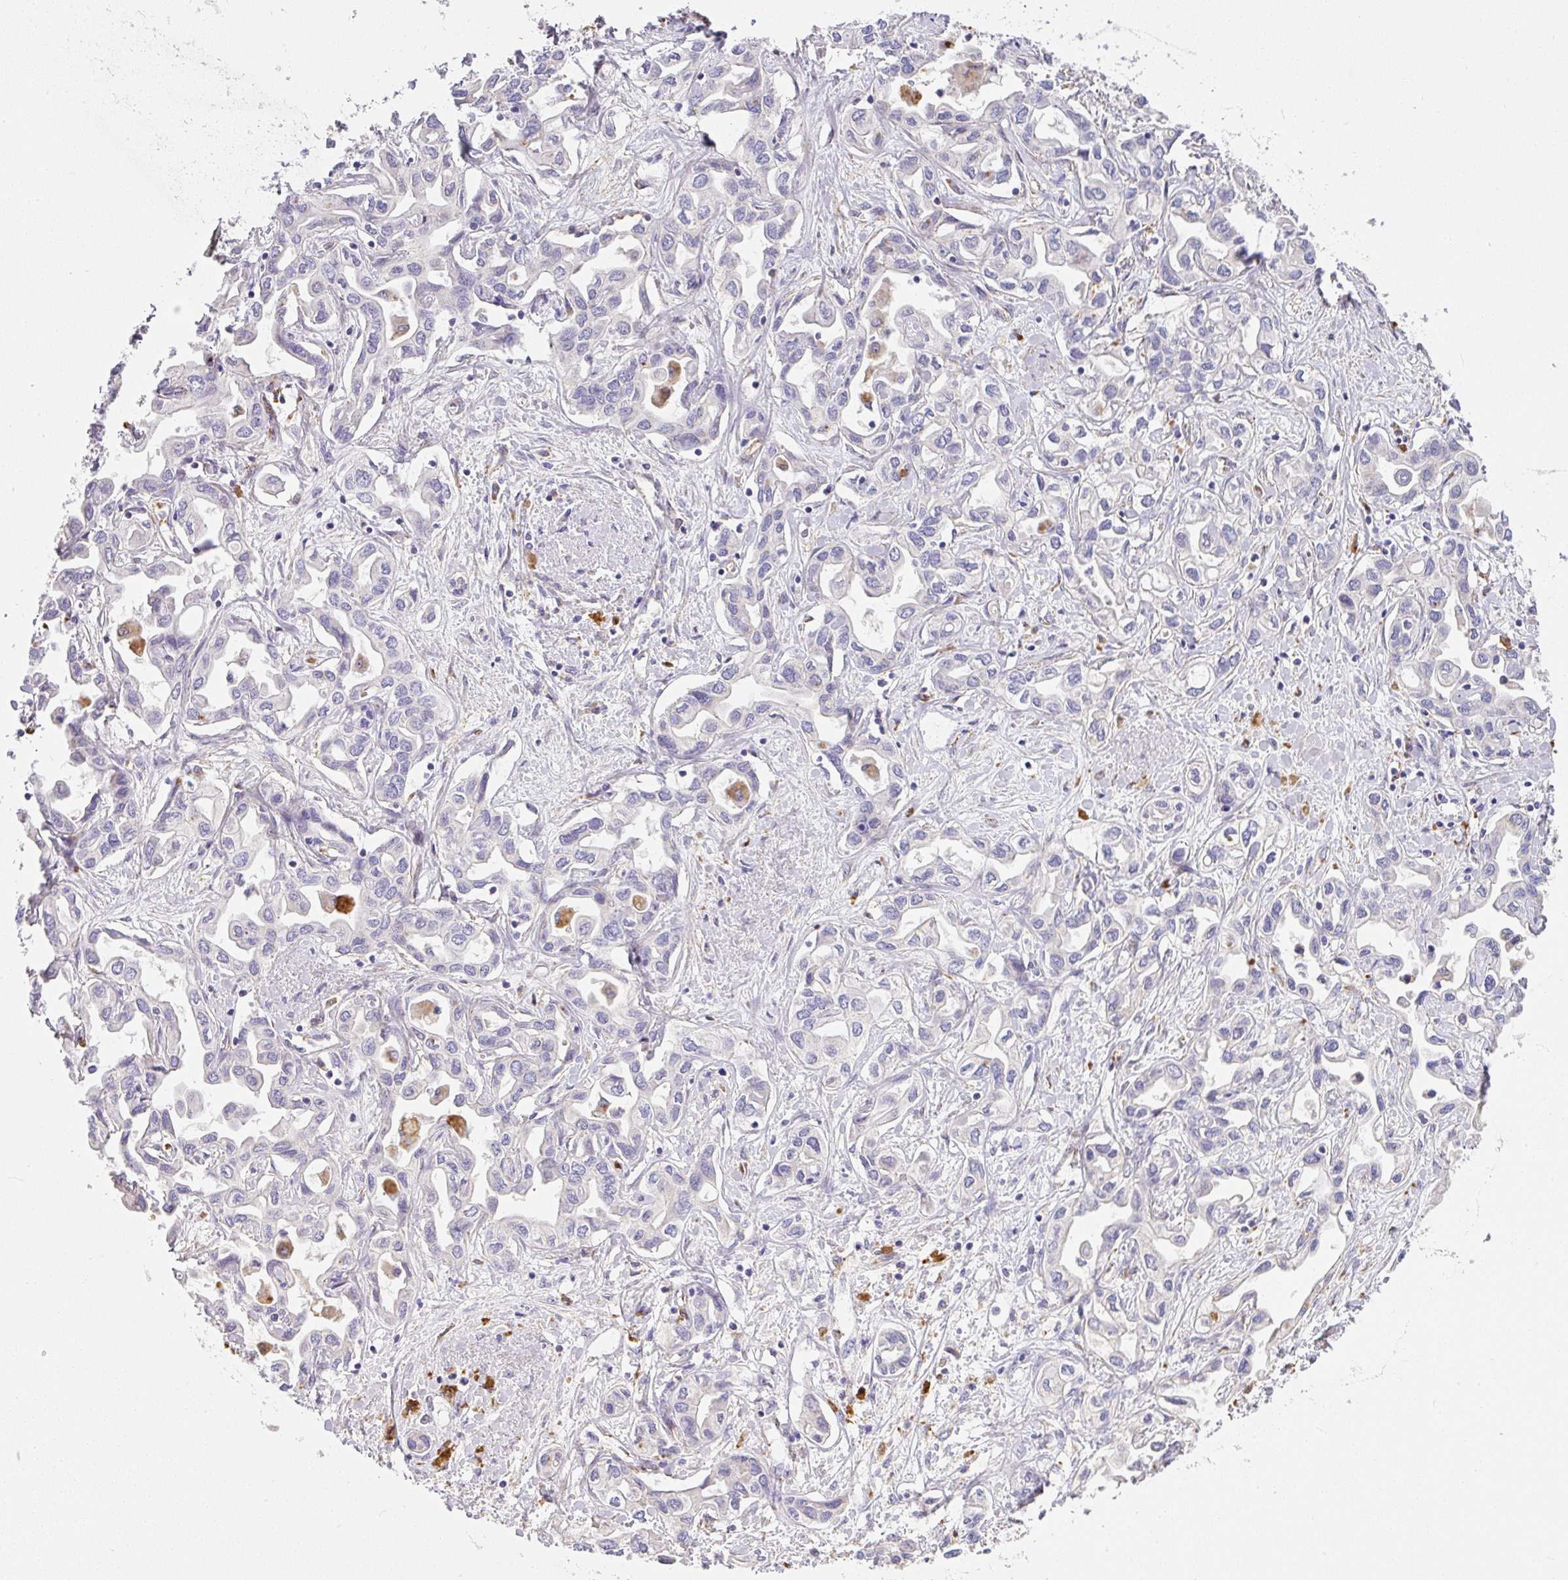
{"staining": {"intensity": "negative", "quantity": "none", "location": "none"}, "tissue": "liver cancer", "cell_type": "Tumor cells", "image_type": "cancer", "snomed": [{"axis": "morphology", "description": "Cholangiocarcinoma"}, {"axis": "topography", "description": "Liver"}], "caption": "A micrograph of liver cancer (cholangiocarcinoma) stained for a protein demonstrates no brown staining in tumor cells.", "gene": "SLC25A17", "patient": {"sex": "female", "age": 64}}